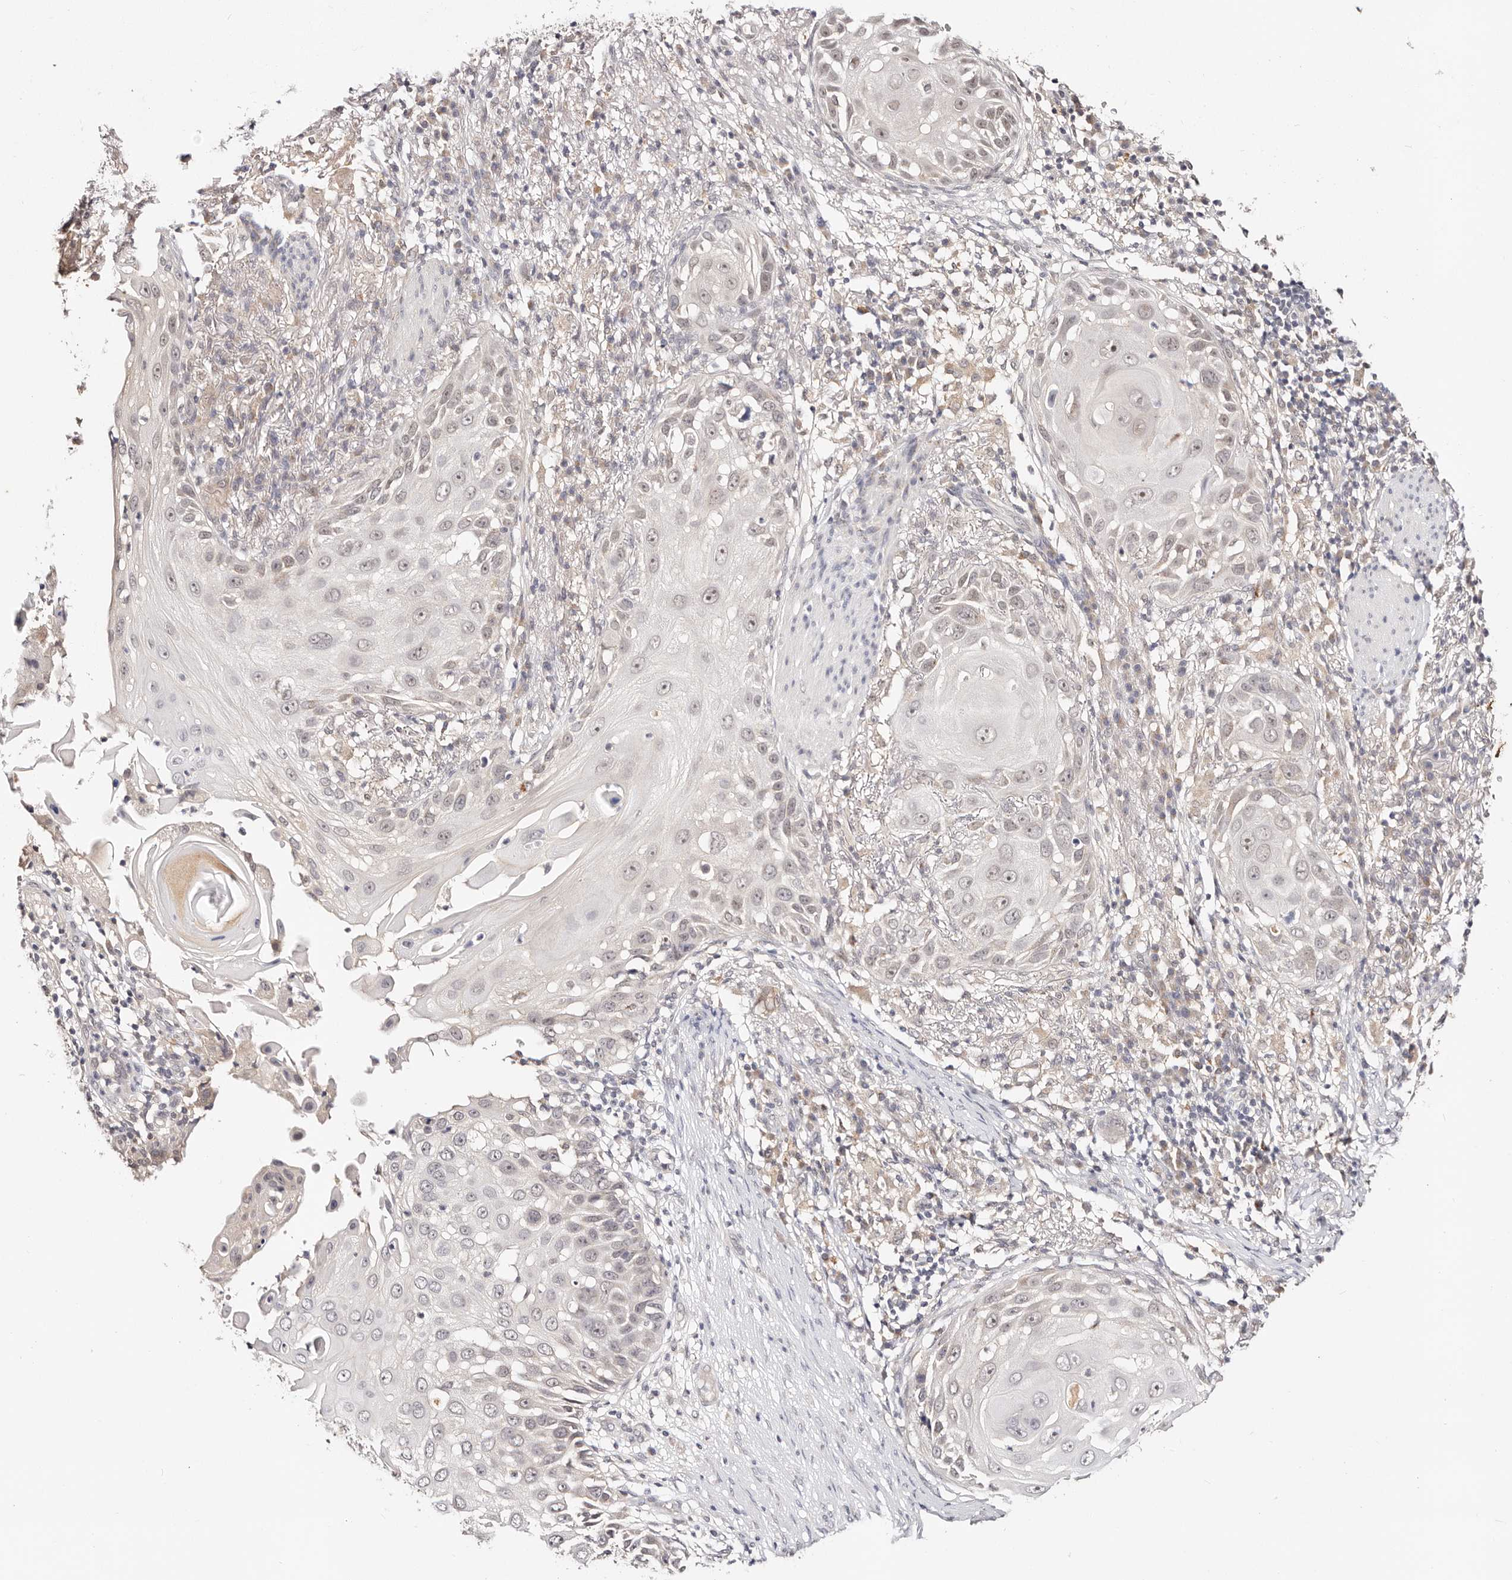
{"staining": {"intensity": "negative", "quantity": "none", "location": "none"}, "tissue": "skin cancer", "cell_type": "Tumor cells", "image_type": "cancer", "snomed": [{"axis": "morphology", "description": "Squamous cell carcinoma, NOS"}, {"axis": "topography", "description": "Skin"}], "caption": "Immunohistochemical staining of skin squamous cell carcinoma shows no significant staining in tumor cells.", "gene": "VIPAS39", "patient": {"sex": "female", "age": 44}}